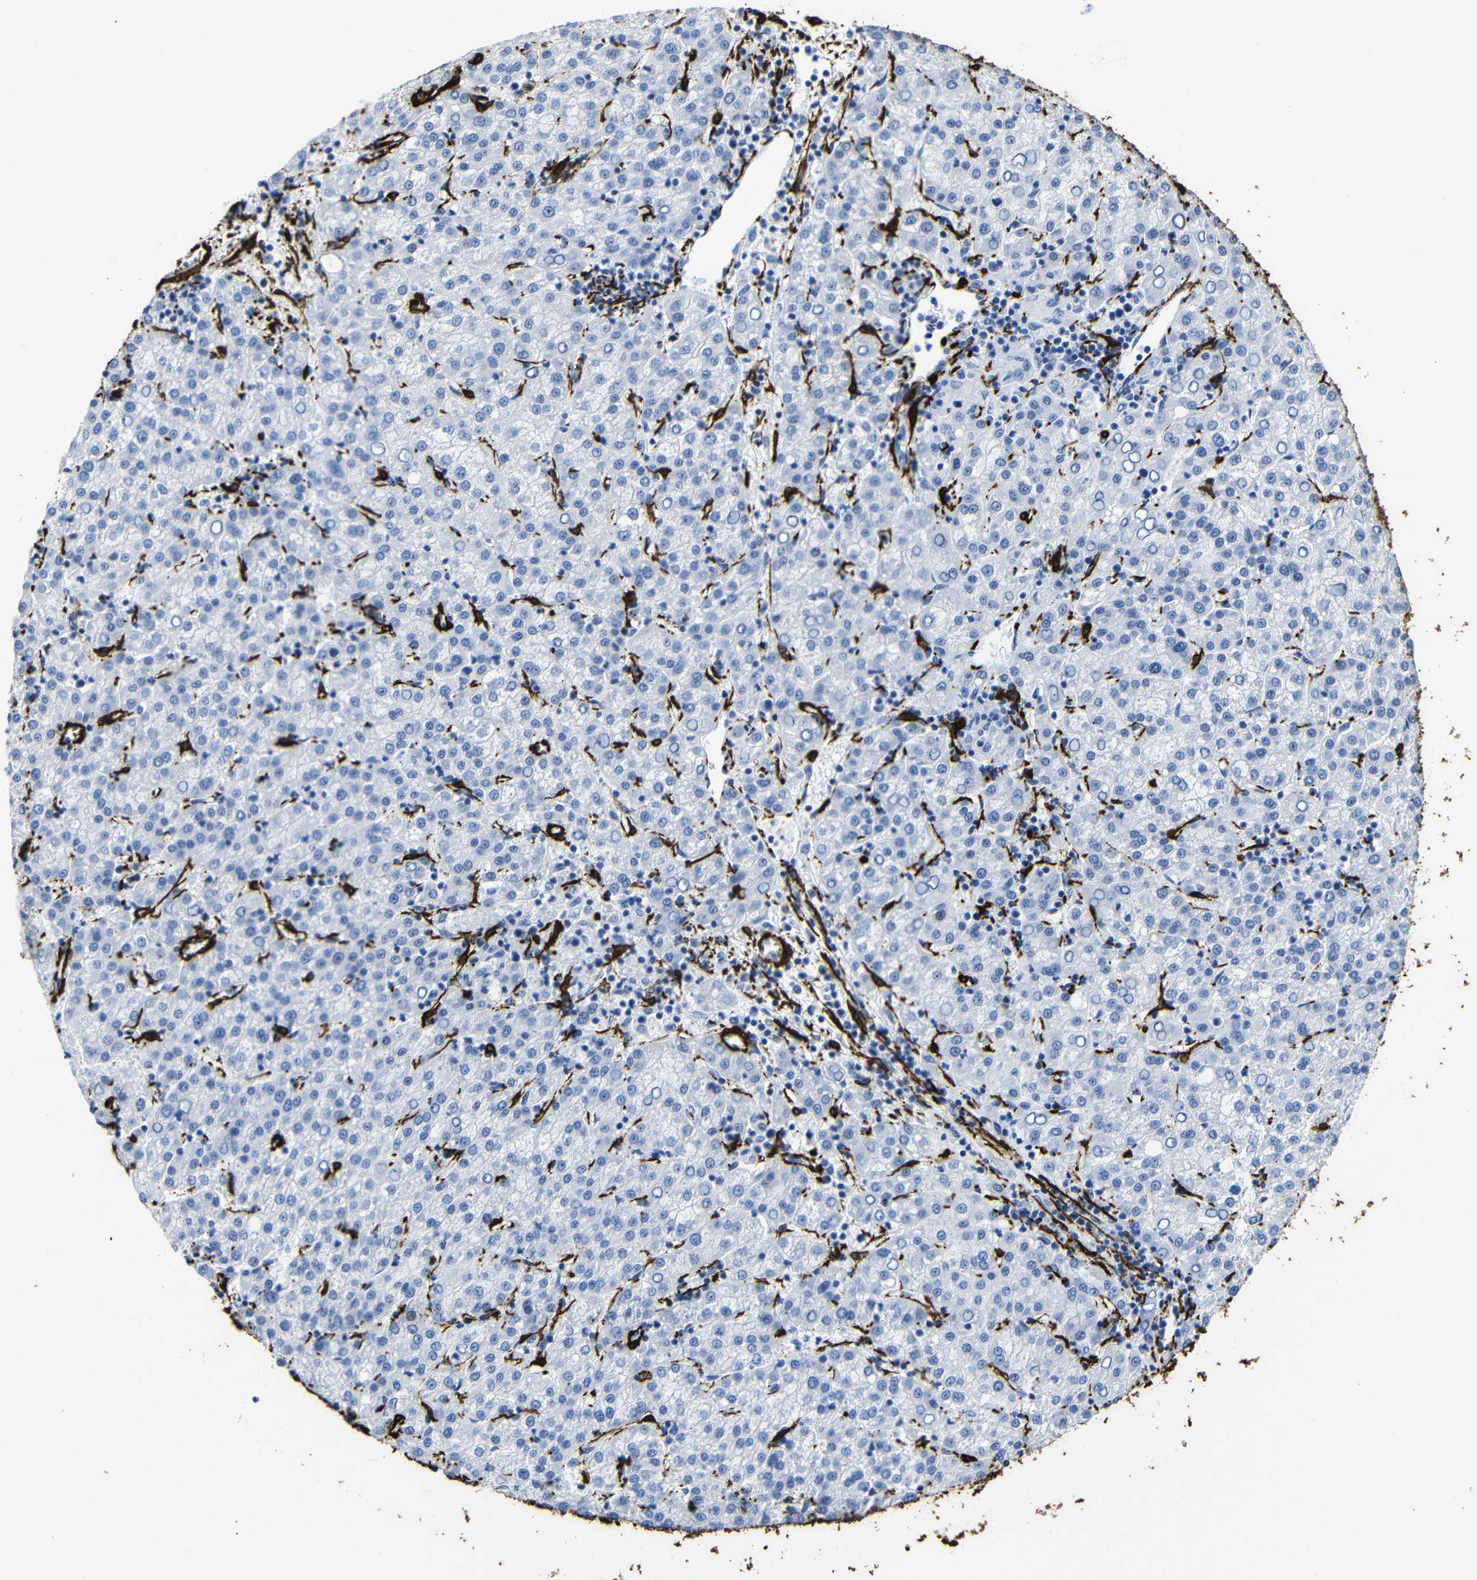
{"staining": {"intensity": "negative", "quantity": "none", "location": "none"}, "tissue": "liver cancer", "cell_type": "Tumor cells", "image_type": "cancer", "snomed": [{"axis": "morphology", "description": "Carcinoma, Hepatocellular, NOS"}, {"axis": "topography", "description": "Liver"}], "caption": "Tumor cells are negative for brown protein staining in liver hepatocellular carcinoma.", "gene": "ACTA2", "patient": {"sex": "female", "age": 58}}